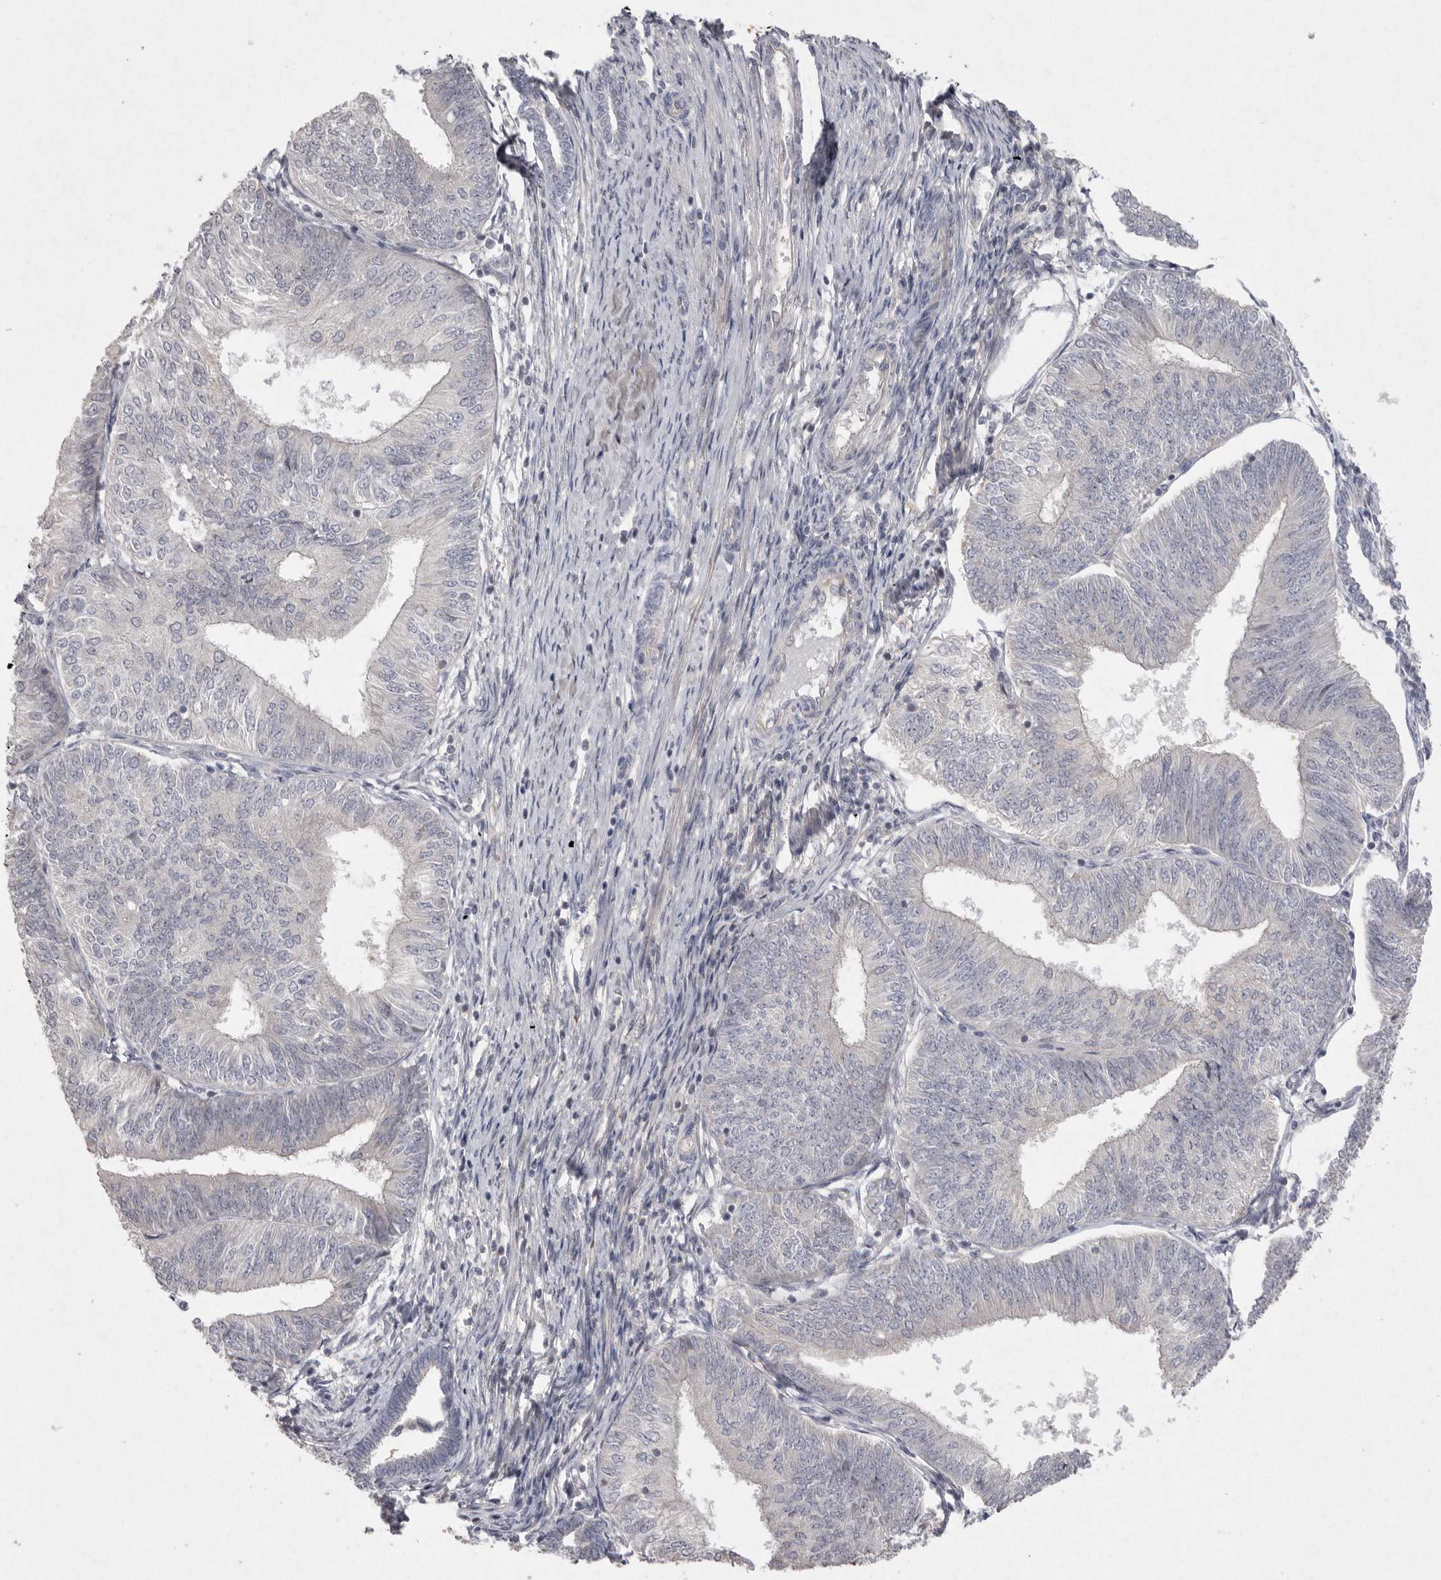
{"staining": {"intensity": "negative", "quantity": "none", "location": "none"}, "tissue": "endometrial cancer", "cell_type": "Tumor cells", "image_type": "cancer", "snomed": [{"axis": "morphology", "description": "Adenocarcinoma, NOS"}, {"axis": "topography", "description": "Endometrium"}], "caption": "The photomicrograph displays no significant expression in tumor cells of endometrial cancer (adenocarcinoma).", "gene": "VANGL2", "patient": {"sex": "female", "age": 58}}